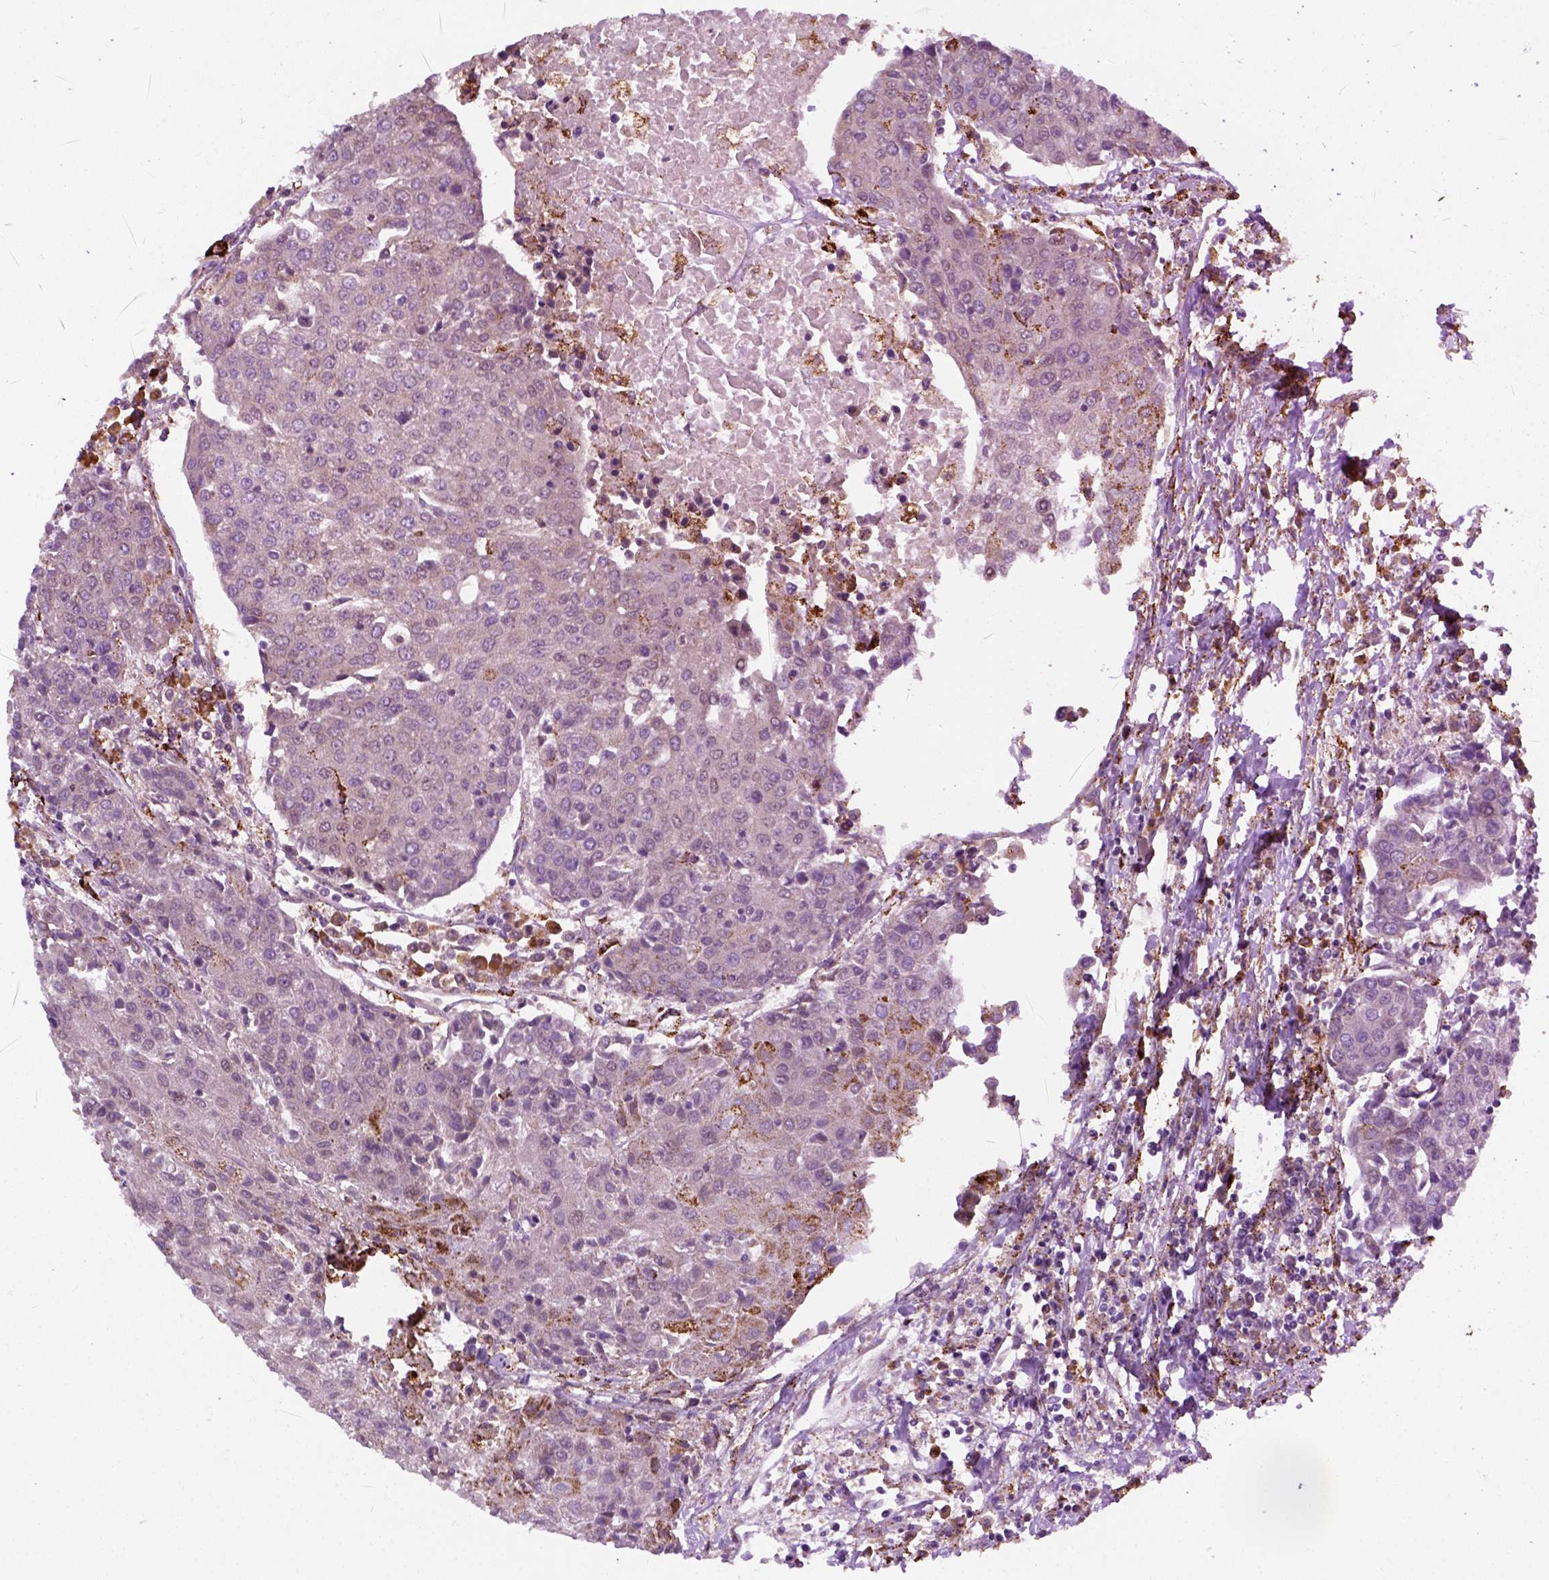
{"staining": {"intensity": "negative", "quantity": "none", "location": "none"}, "tissue": "urothelial cancer", "cell_type": "Tumor cells", "image_type": "cancer", "snomed": [{"axis": "morphology", "description": "Urothelial carcinoma, High grade"}, {"axis": "topography", "description": "Urinary bladder"}], "caption": "Immunohistochemical staining of human high-grade urothelial carcinoma demonstrates no significant positivity in tumor cells.", "gene": "FZD7", "patient": {"sex": "female", "age": 85}}